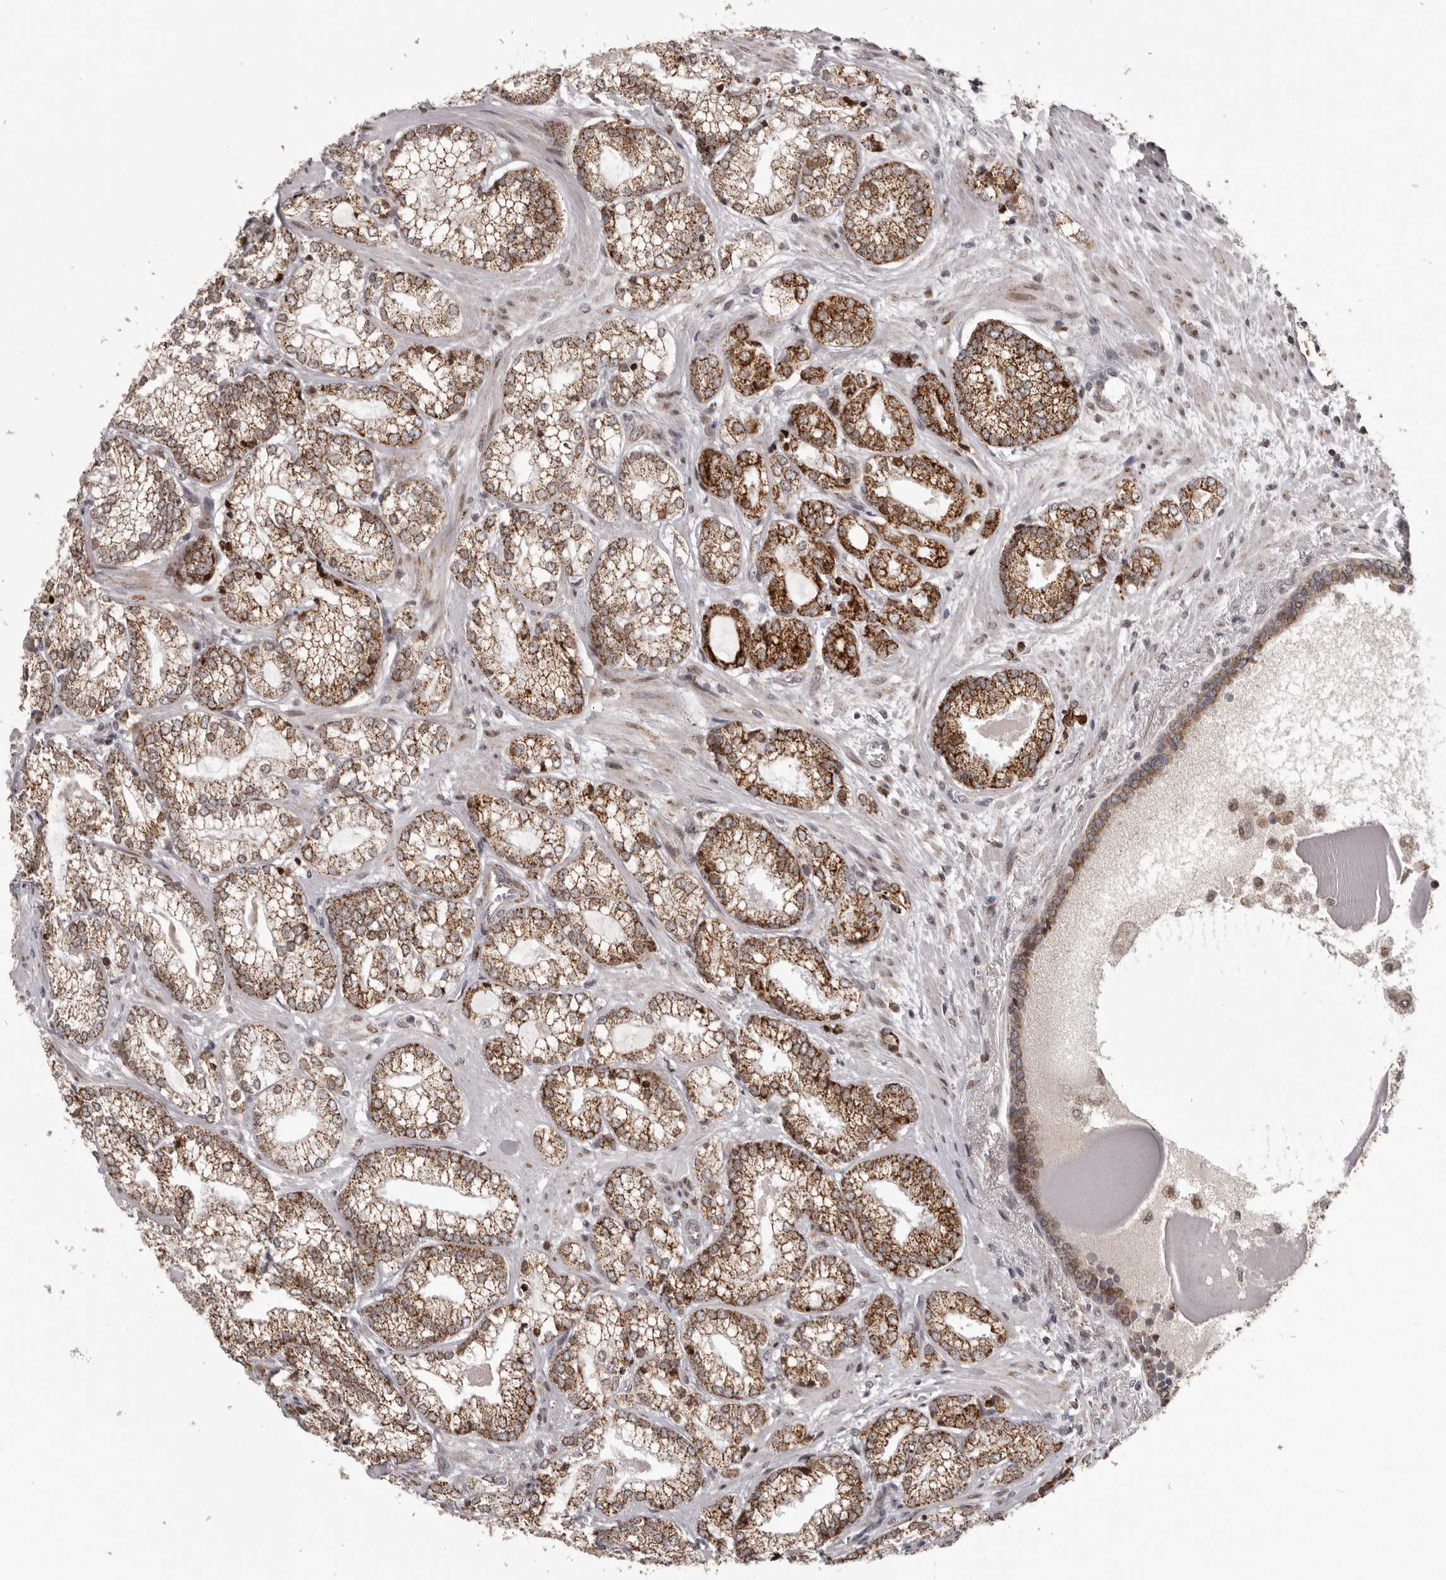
{"staining": {"intensity": "strong", "quantity": ">75%", "location": "cytoplasmic/membranous"}, "tissue": "prostate cancer", "cell_type": "Tumor cells", "image_type": "cancer", "snomed": [{"axis": "morphology", "description": "Normal morphology"}, {"axis": "morphology", "description": "Adenocarcinoma, Low grade"}, {"axis": "topography", "description": "Prostate"}], "caption": "High-power microscopy captured an IHC histopathology image of low-grade adenocarcinoma (prostate), revealing strong cytoplasmic/membranous staining in approximately >75% of tumor cells. Using DAB (brown) and hematoxylin (blue) stains, captured at high magnification using brightfield microscopy.", "gene": "C17orf99", "patient": {"sex": "male", "age": 72}}